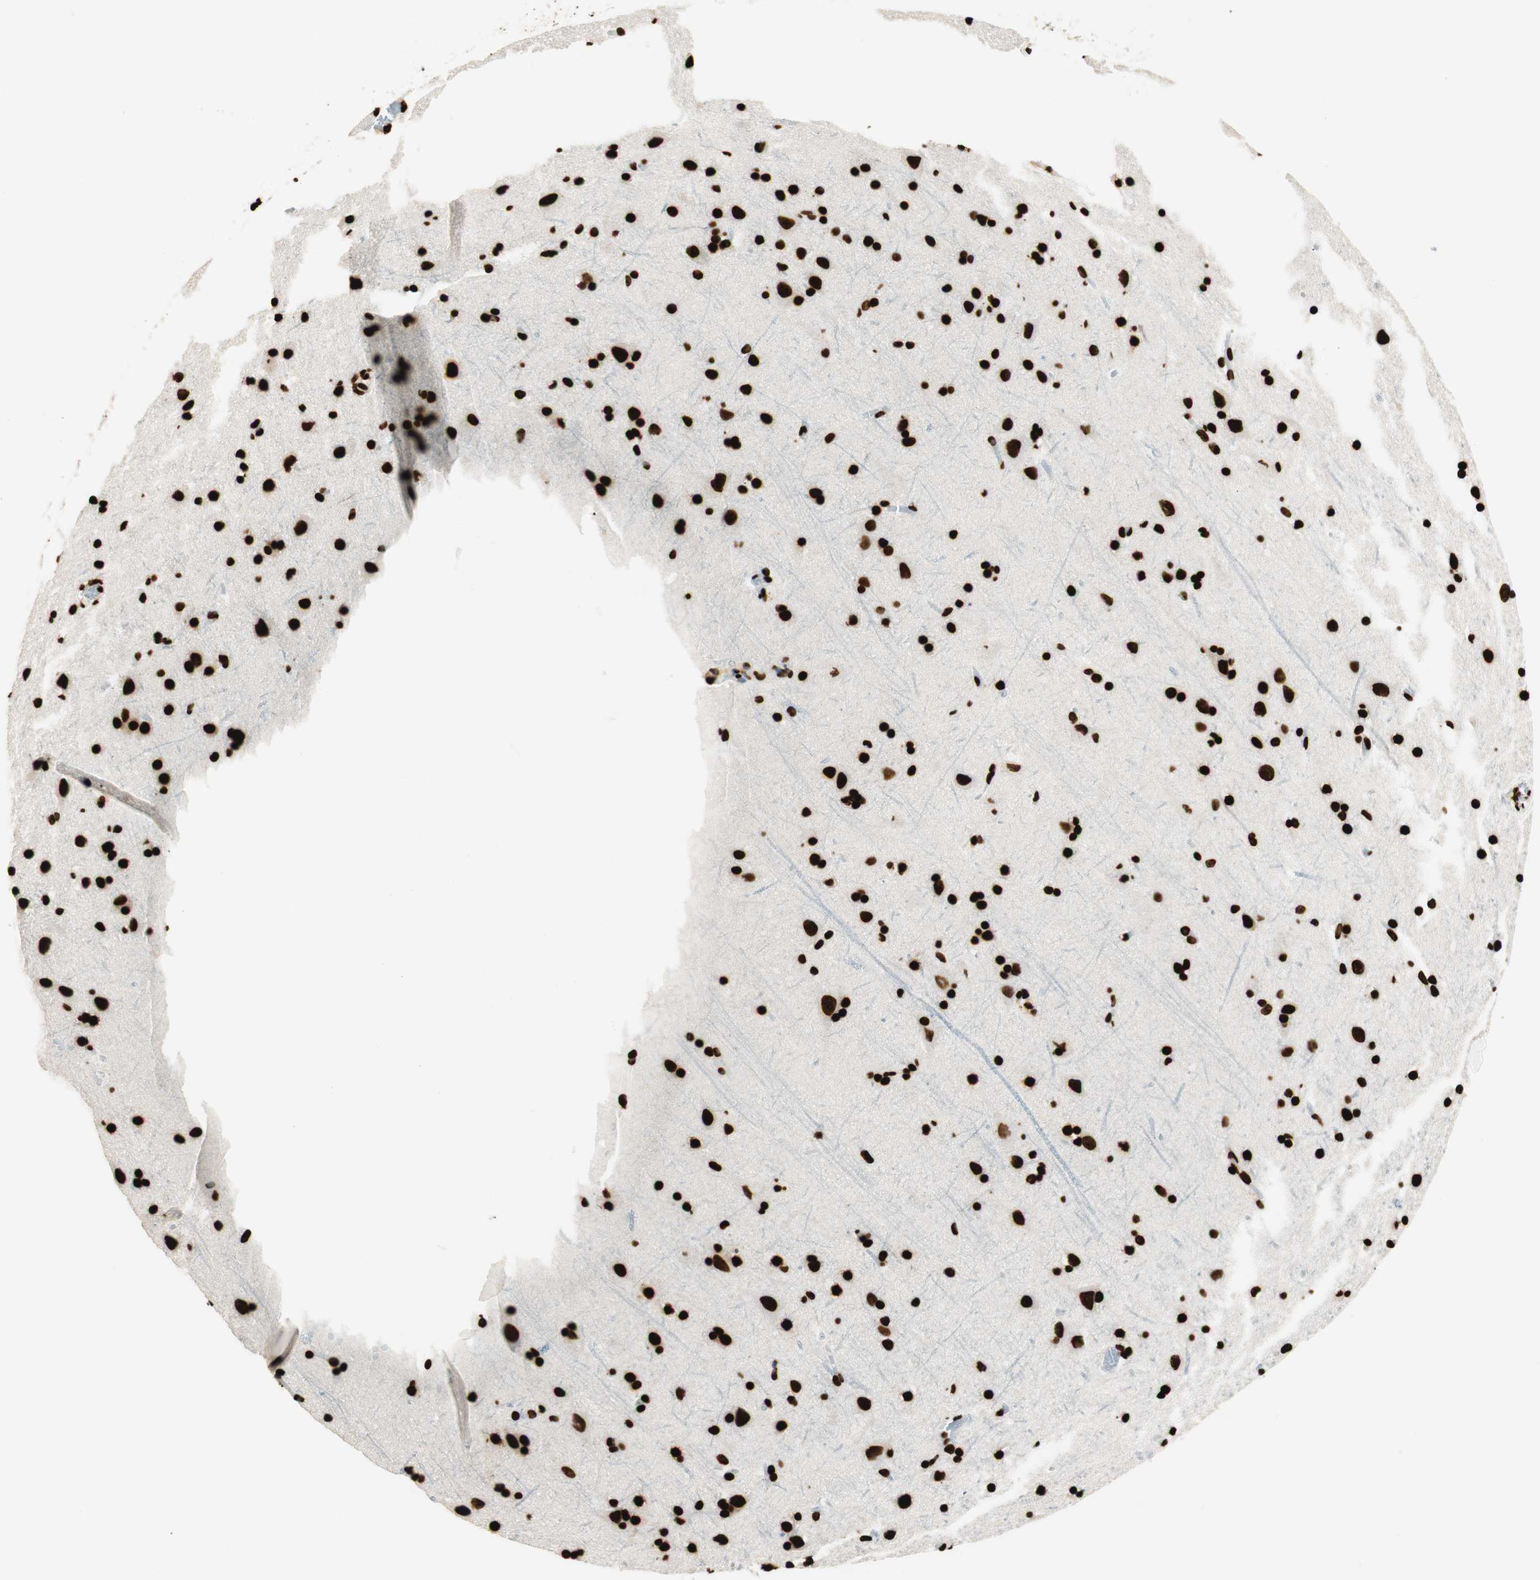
{"staining": {"intensity": "strong", "quantity": ">75%", "location": "nuclear"}, "tissue": "cerebral cortex", "cell_type": "Endothelial cells", "image_type": "normal", "snomed": [{"axis": "morphology", "description": "Normal tissue, NOS"}, {"axis": "topography", "description": "Cerebral cortex"}], "caption": "Protein analysis of normal cerebral cortex shows strong nuclear positivity in about >75% of endothelial cells. The staining is performed using DAB brown chromogen to label protein expression. The nuclei are counter-stained blue using hematoxylin.", "gene": "GLI2", "patient": {"sex": "male", "age": 45}}